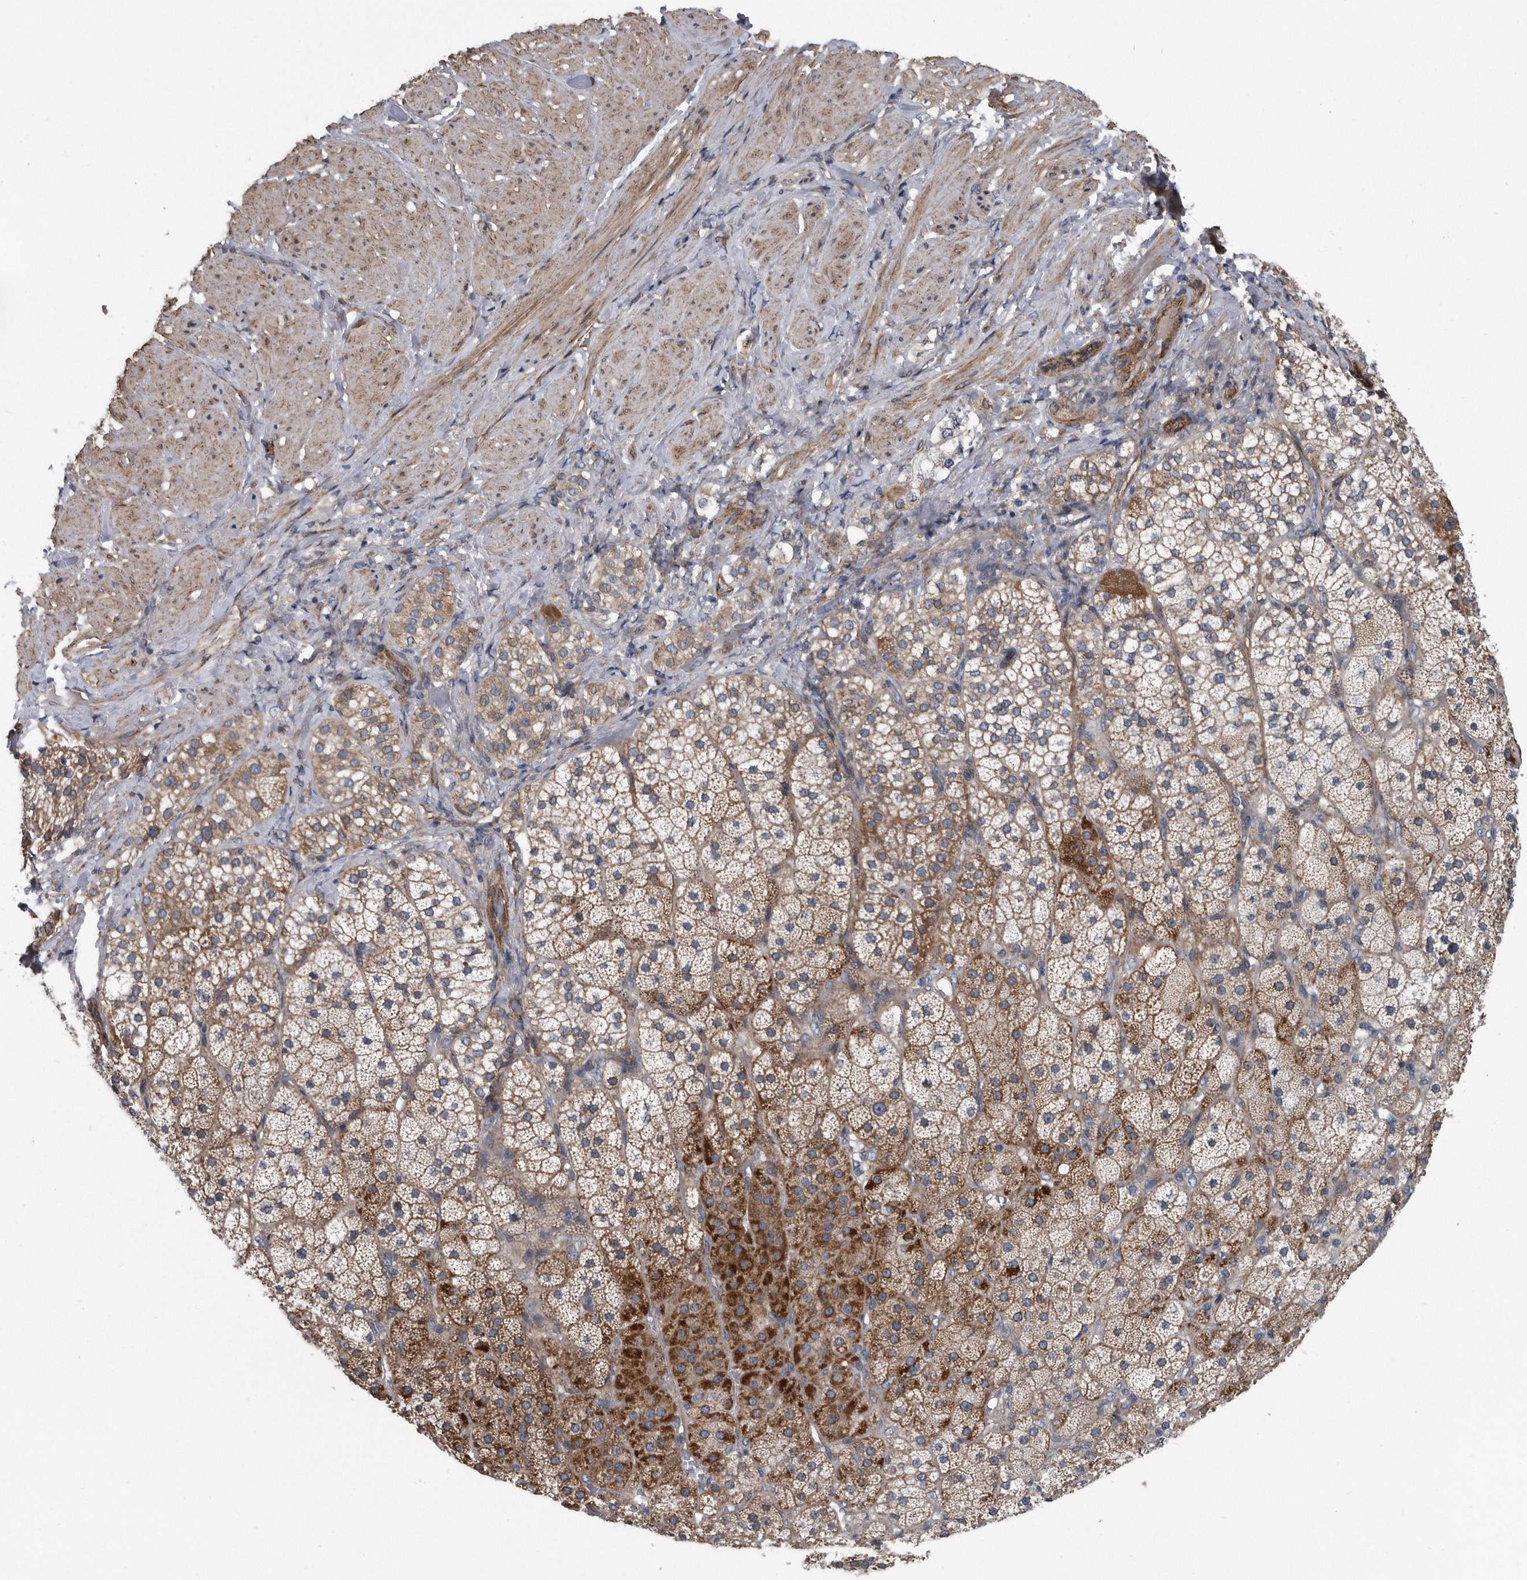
{"staining": {"intensity": "strong", "quantity": "<25%", "location": "cytoplasmic/membranous"}, "tissue": "adrenal gland", "cell_type": "Glandular cells", "image_type": "normal", "snomed": [{"axis": "morphology", "description": "Normal tissue, NOS"}, {"axis": "topography", "description": "Adrenal gland"}], "caption": "Adrenal gland stained with DAB immunohistochemistry (IHC) displays medium levels of strong cytoplasmic/membranous expression in approximately <25% of glandular cells.", "gene": "ARMCX1", "patient": {"sex": "male", "age": 57}}